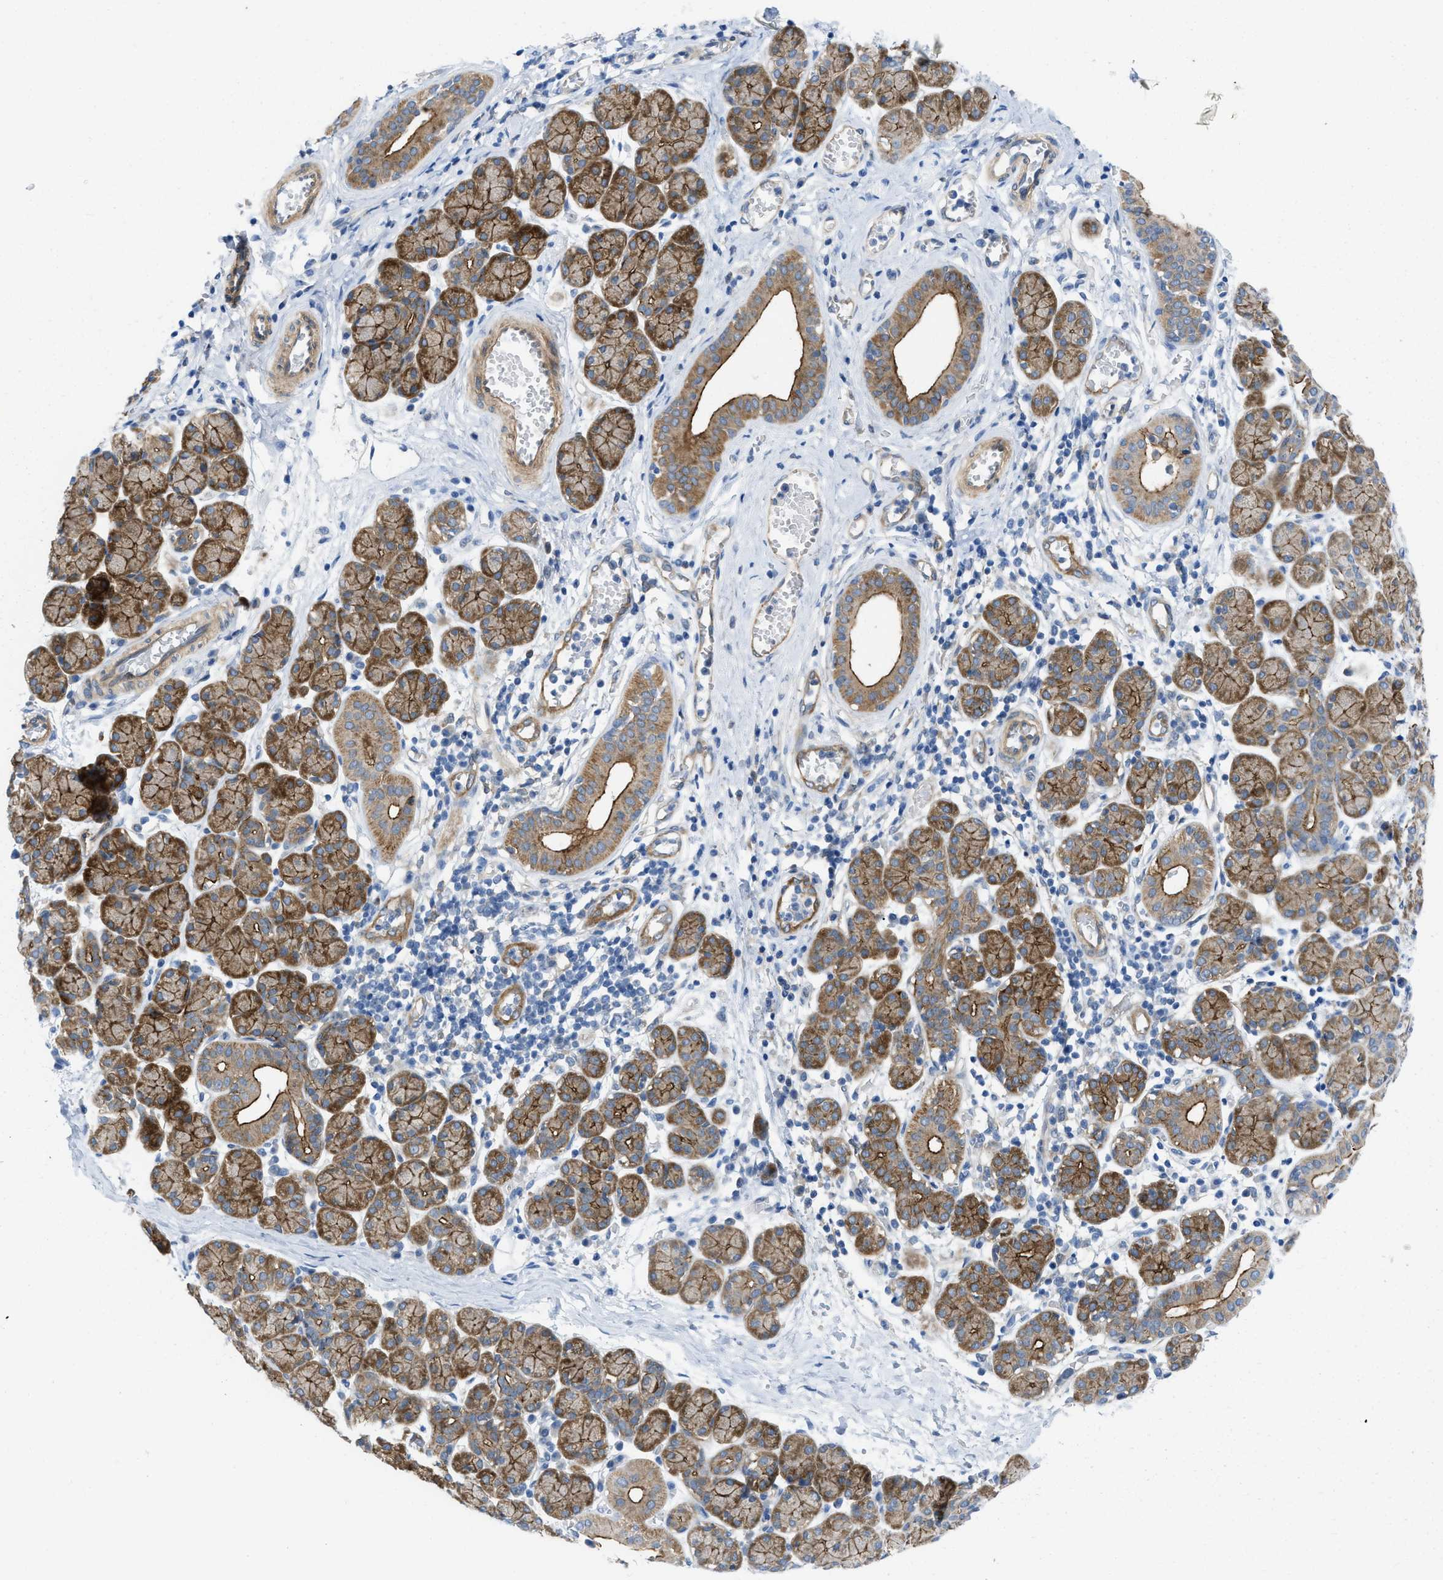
{"staining": {"intensity": "moderate", "quantity": ">75%", "location": "cytoplasmic/membranous"}, "tissue": "salivary gland", "cell_type": "Glandular cells", "image_type": "normal", "snomed": [{"axis": "morphology", "description": "Normal tissue, NOS"}, {"axis": "morphology", "description": "Inflammation, NOS"}, {"axis": "topography", "description": "Lymph node"}, {"axis": "topography", "description": "Salivary gland"}], "caption": "Moderate cytoplasmic/membranous positivity for a protein is seen in approximately >75% of glandular cells of unremarkable salivary gland using immunohistochemistry (IHC).", "gene": "PDLIM5", "patient": {"sex": "male", "age": 3}}